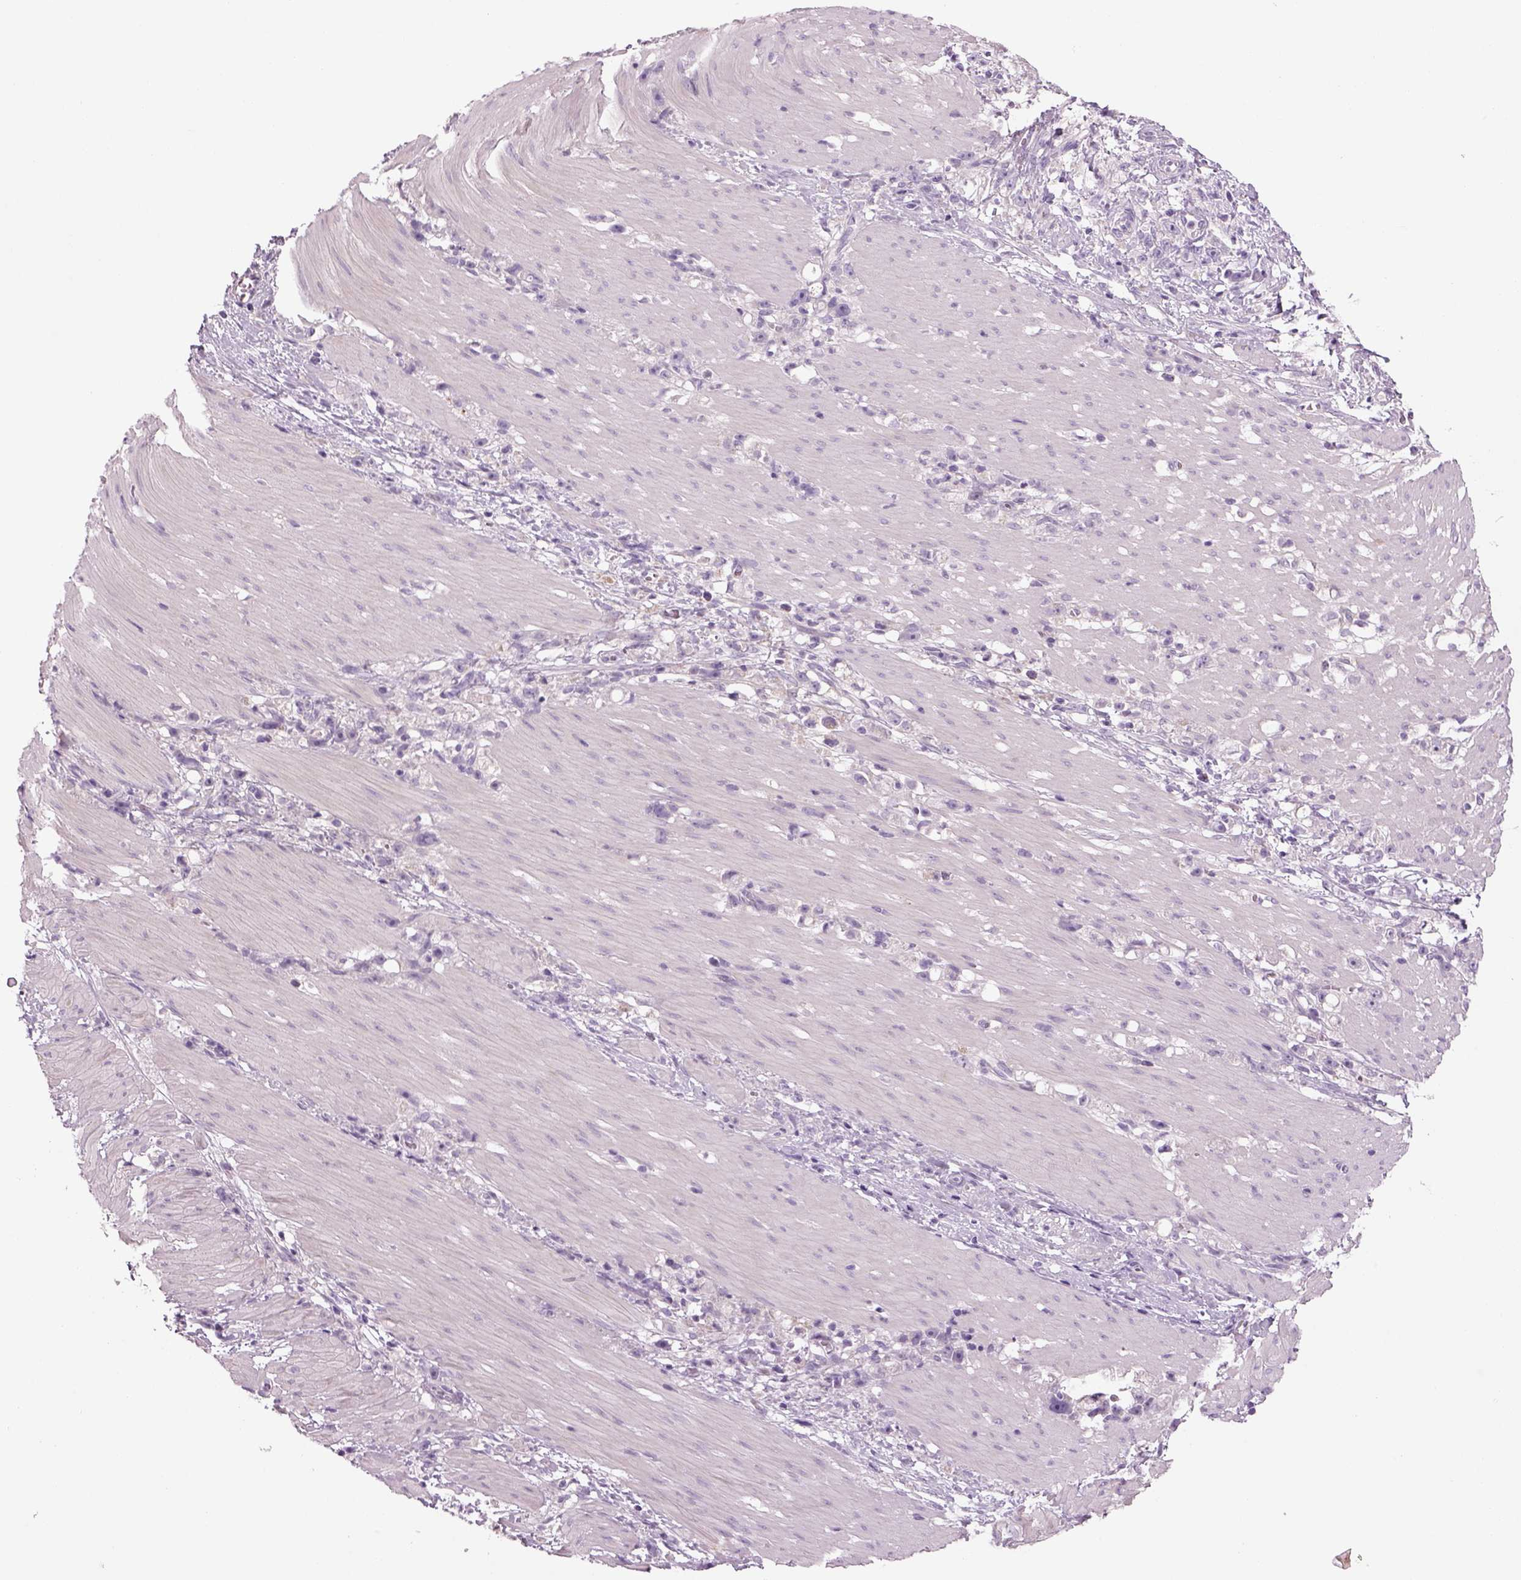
{"staining": {"intensity": "negative", "quantity": "none", "location": "none"}, "tissue": "stomach cancer", "cell_type": "Tumor cells", "image_type": "cancer", "snomed": [{"axis": "morphology", "description": "Adenocarcinoma, NOS"}, {"axis": "topography", "description": "Stomach"}], "caption": "A photomicrograph of human adenocarcinoma (stomach) is negative for staining in tumor cells.", "gene": "MDH1B", "patient": {"sex": "female", "age": 59}}